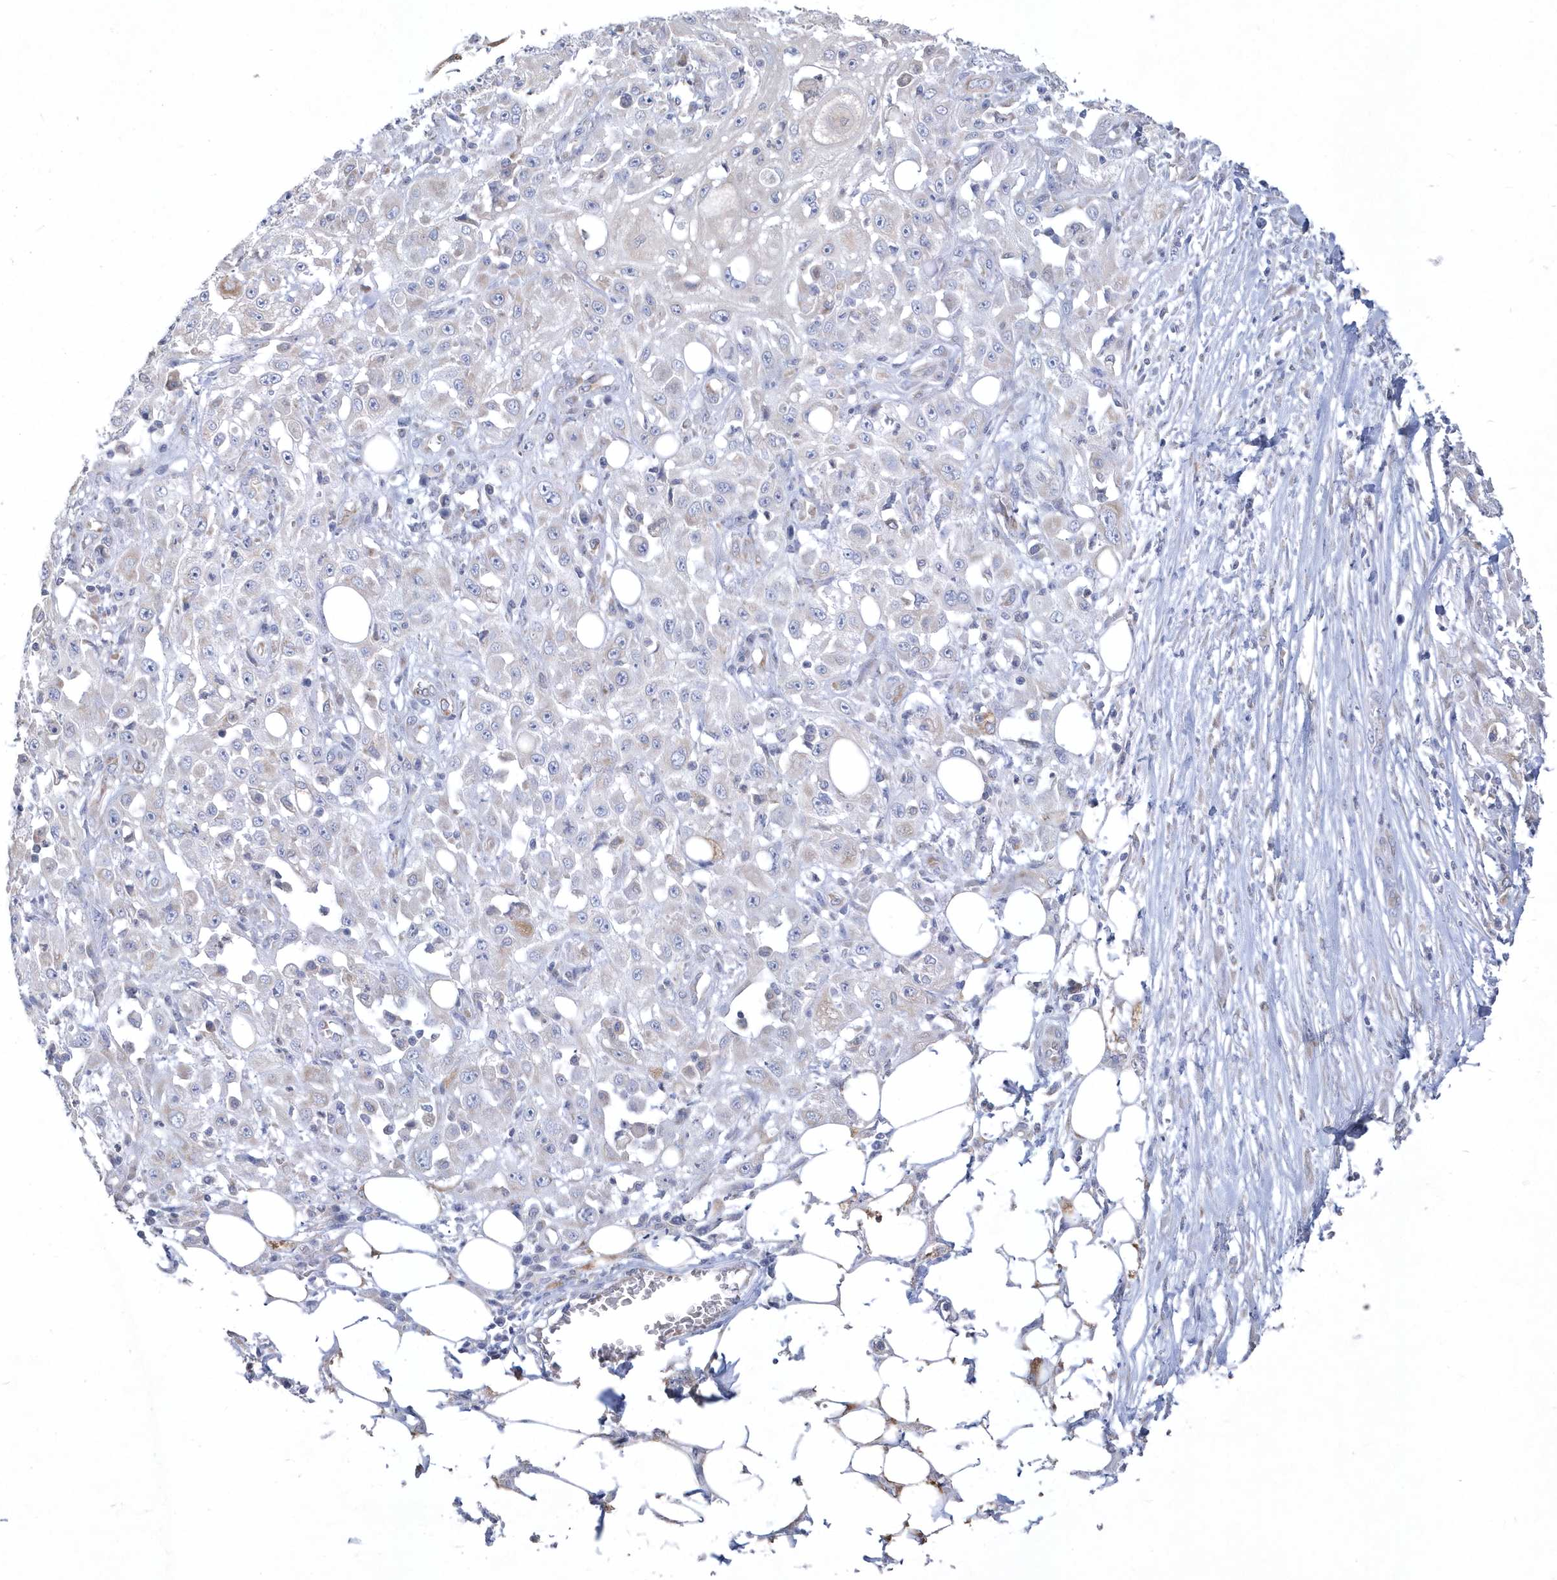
{"staining": {"intensity": "negative", "quantity": "none", "location": "none"}, "tissue": "skin cancer", "cell_type": "Tumor cells", "image_type": "cancer", "snomed": [{"axis": "morphology", "description": "Squamous cell carcinoma, NOS"}, {"axis": "morphology", "description": "Squamous cell carcinoma, metastatic, NOS"}, {"axis": "topography", "description": "Skin"}, {"axis": "topography", "description": "Lymph node"}], "caption": "The photomicrograph shows no staining of tumor cells in skin cancer (squamous cell carcinoma).", "gene": "DGAT1", "patient": {"sex": "male", "age": 75}}